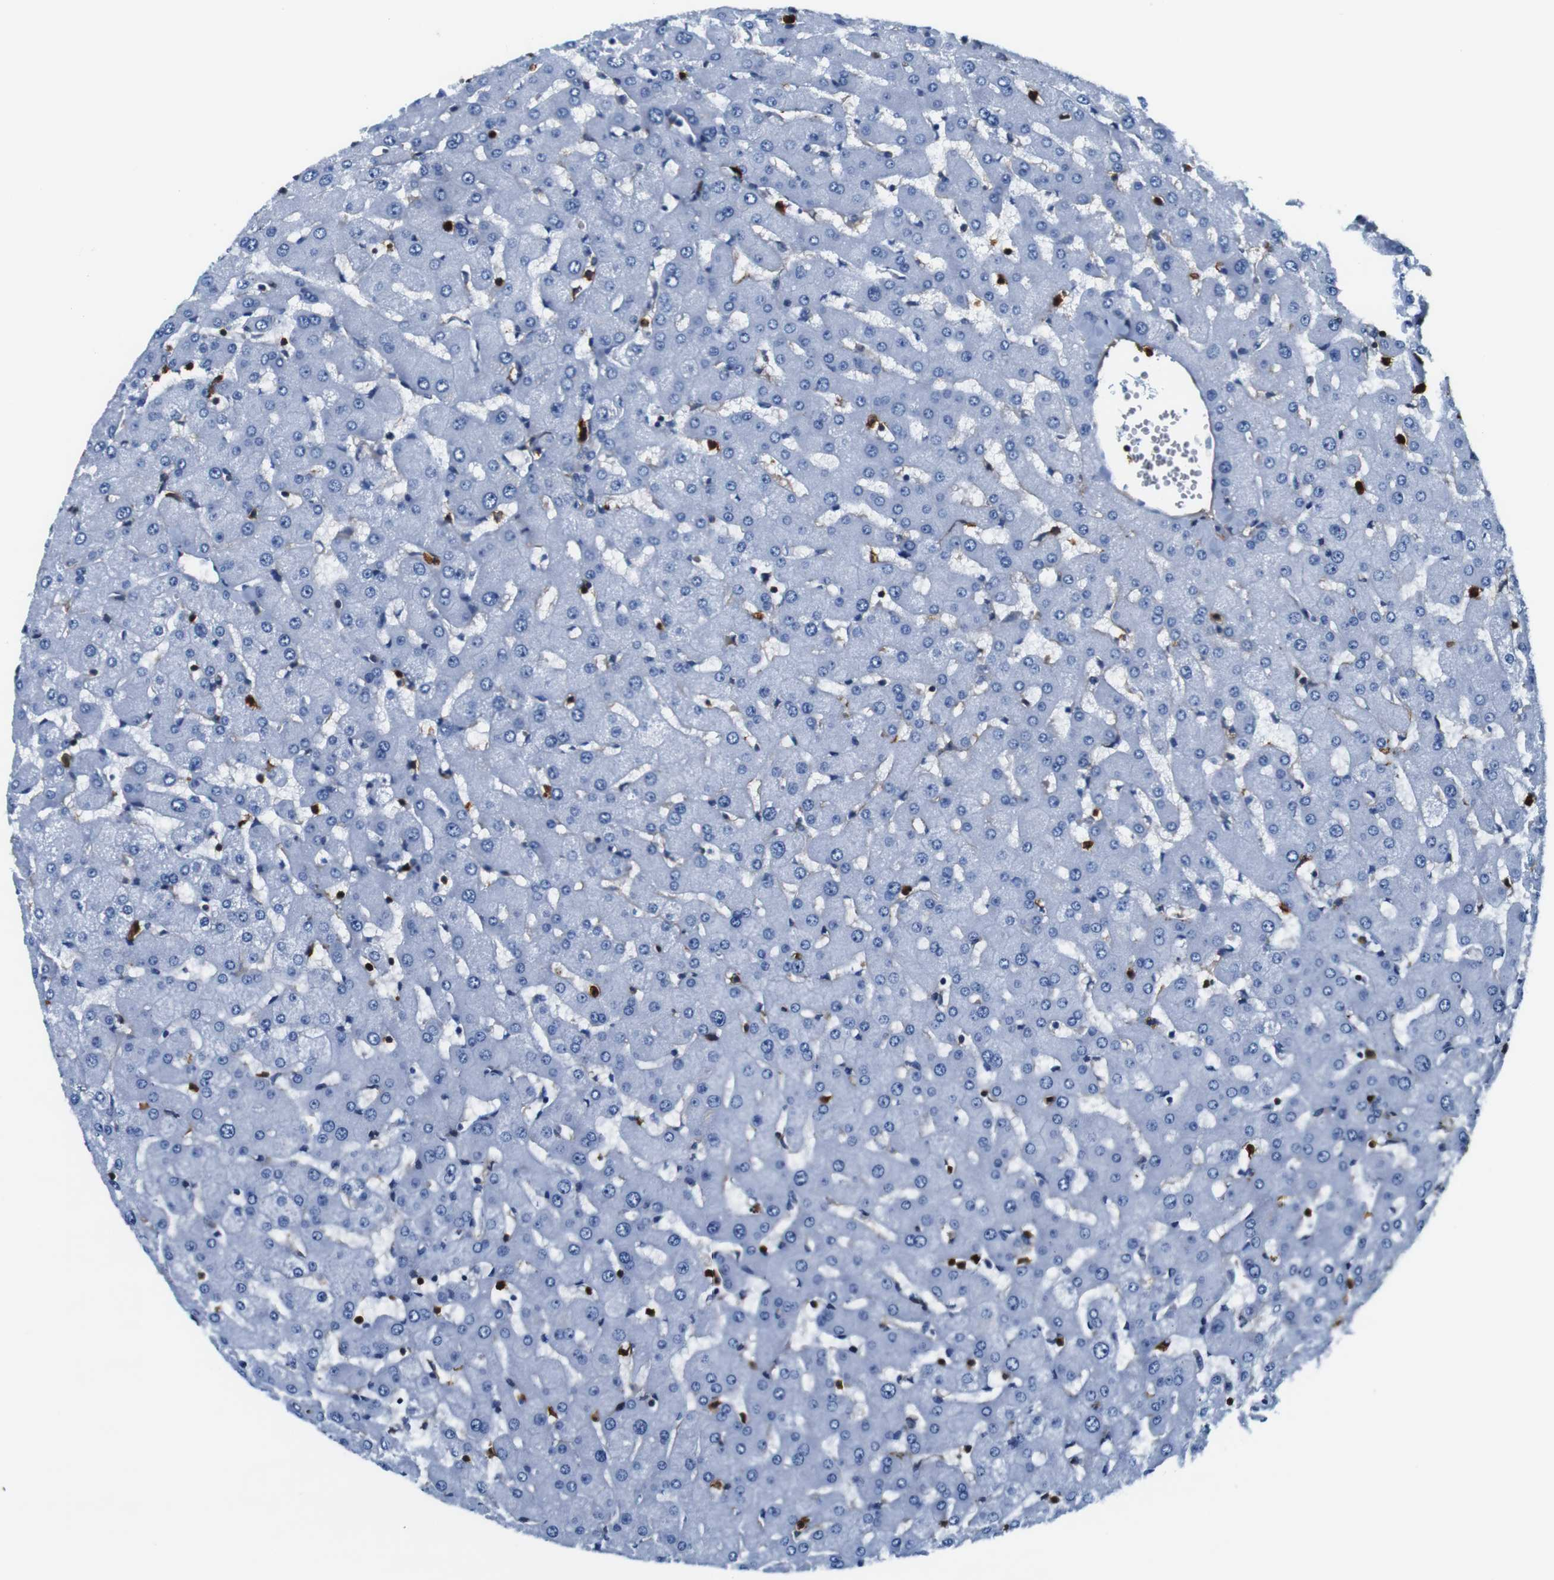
{"staining": {"intensity": "negative", "quantity": "none", "location": "none"}, "tissue": "liver", "cell_type": "Cholangiocytes", "image_type": "normal", "snomed": [{"axis": "morphology", "description": "Normal tissue, NOS"}, {"axis": "topography", "description": "Liver"}], "caption": "A micrograph of liver stained for a protein displays no brown staining in cholangiocytes. (DAB (3,3'-diaminobenzidine) immunohistochemistry (IHC) visualized using brightfield microscopy, high magnification).", "gene": "ANXA1", "patient": {"sex": "female", "age": 63}}